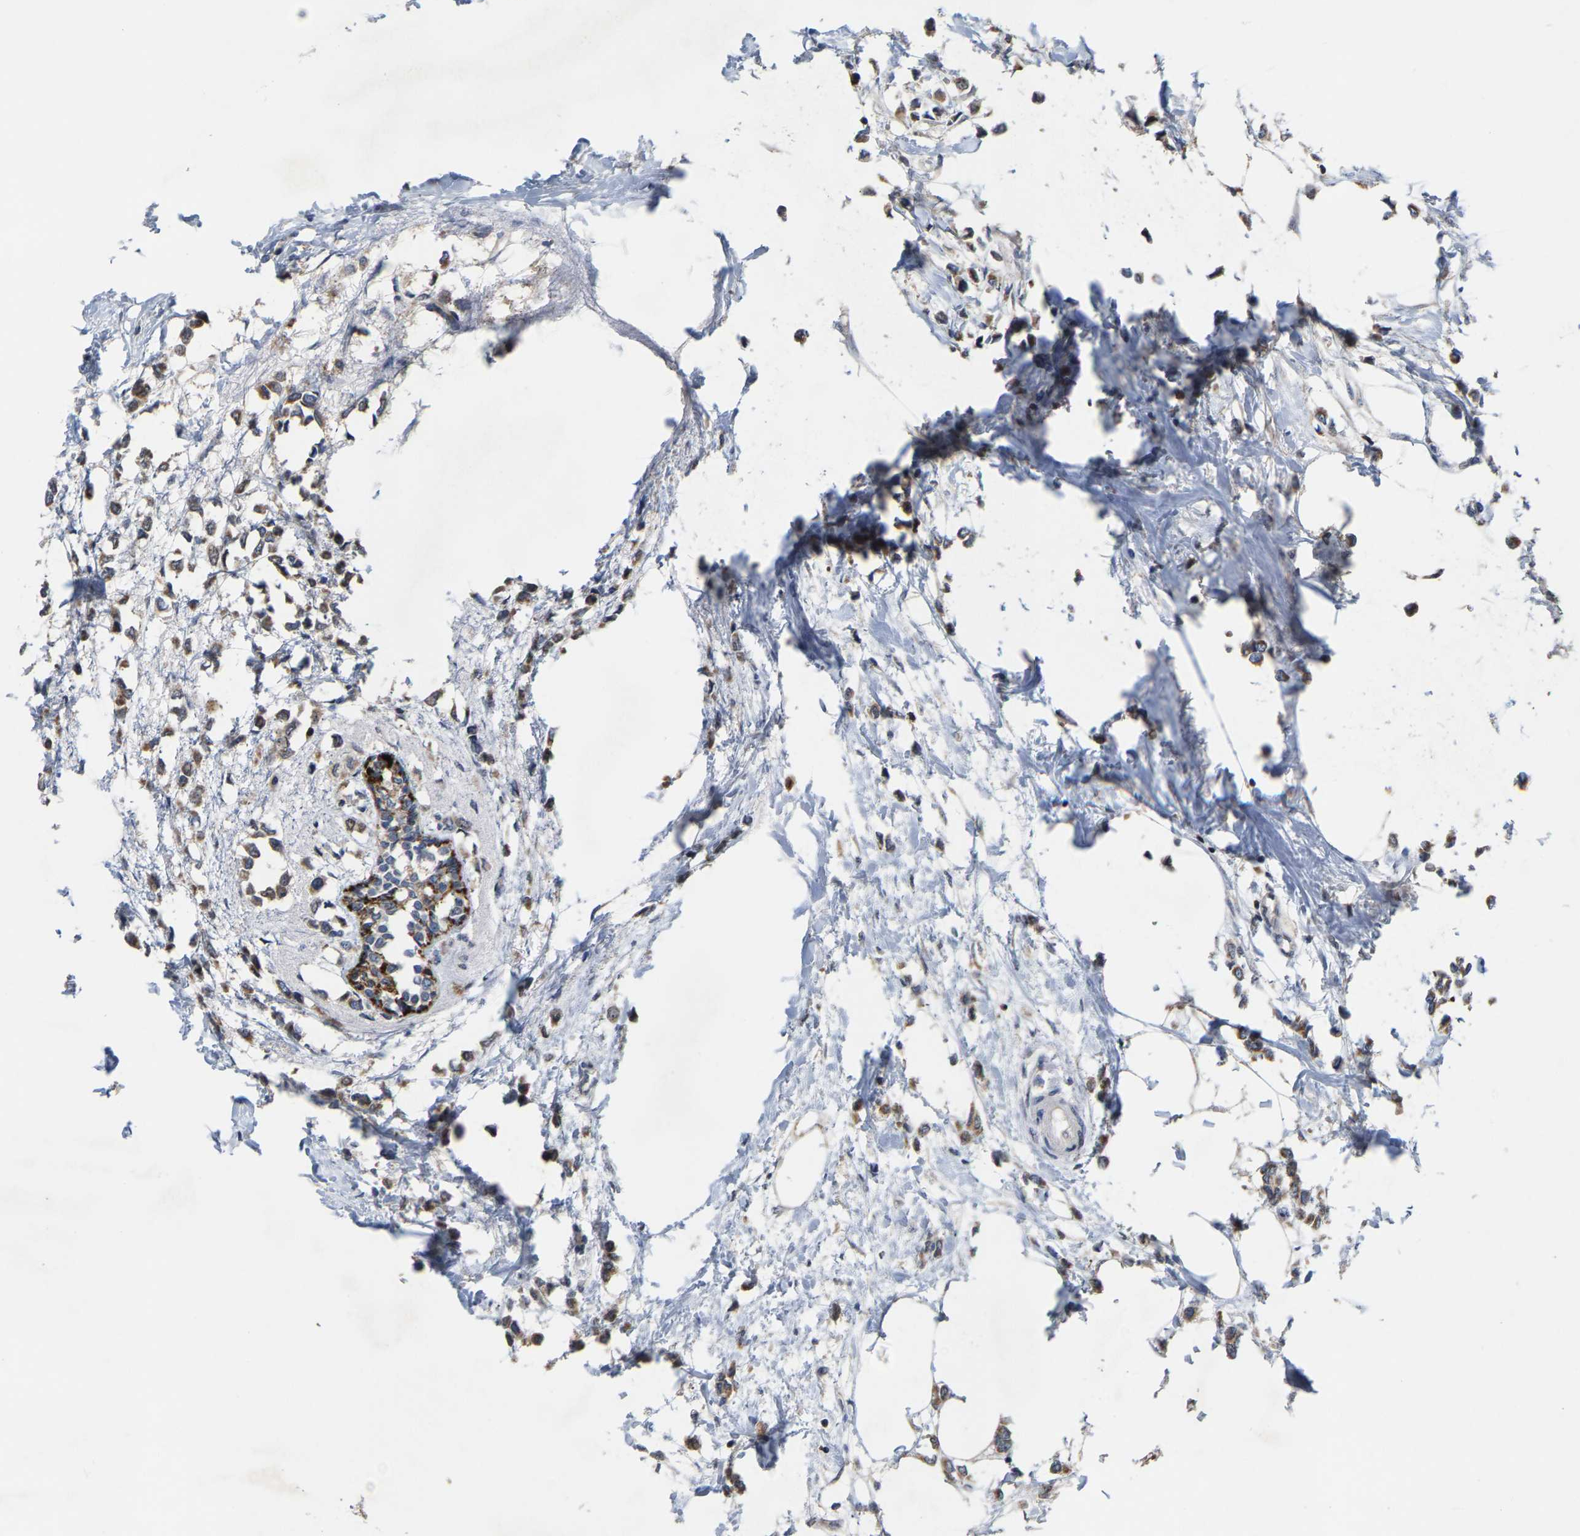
{"staining": {"intensity": "moderate", "quantity": ">75%", "location": "cytoplasmic/membranous"}, "tissue": "breast cancer", "cell_type": "Tumor cells", "image_type": "cancer", "snomed": [{"axis": "morphology", "description": "Lobular carcinoma"}, {"axis": "topography", "description": "Breast"}], "caption": "The immunohistochemical stain highlights moderate cytoplasmic/membranous staining in tumor cells of breast cancer tissue.", "gene": "TDRKH", "patient": {"sex": "female", "age": 51}}